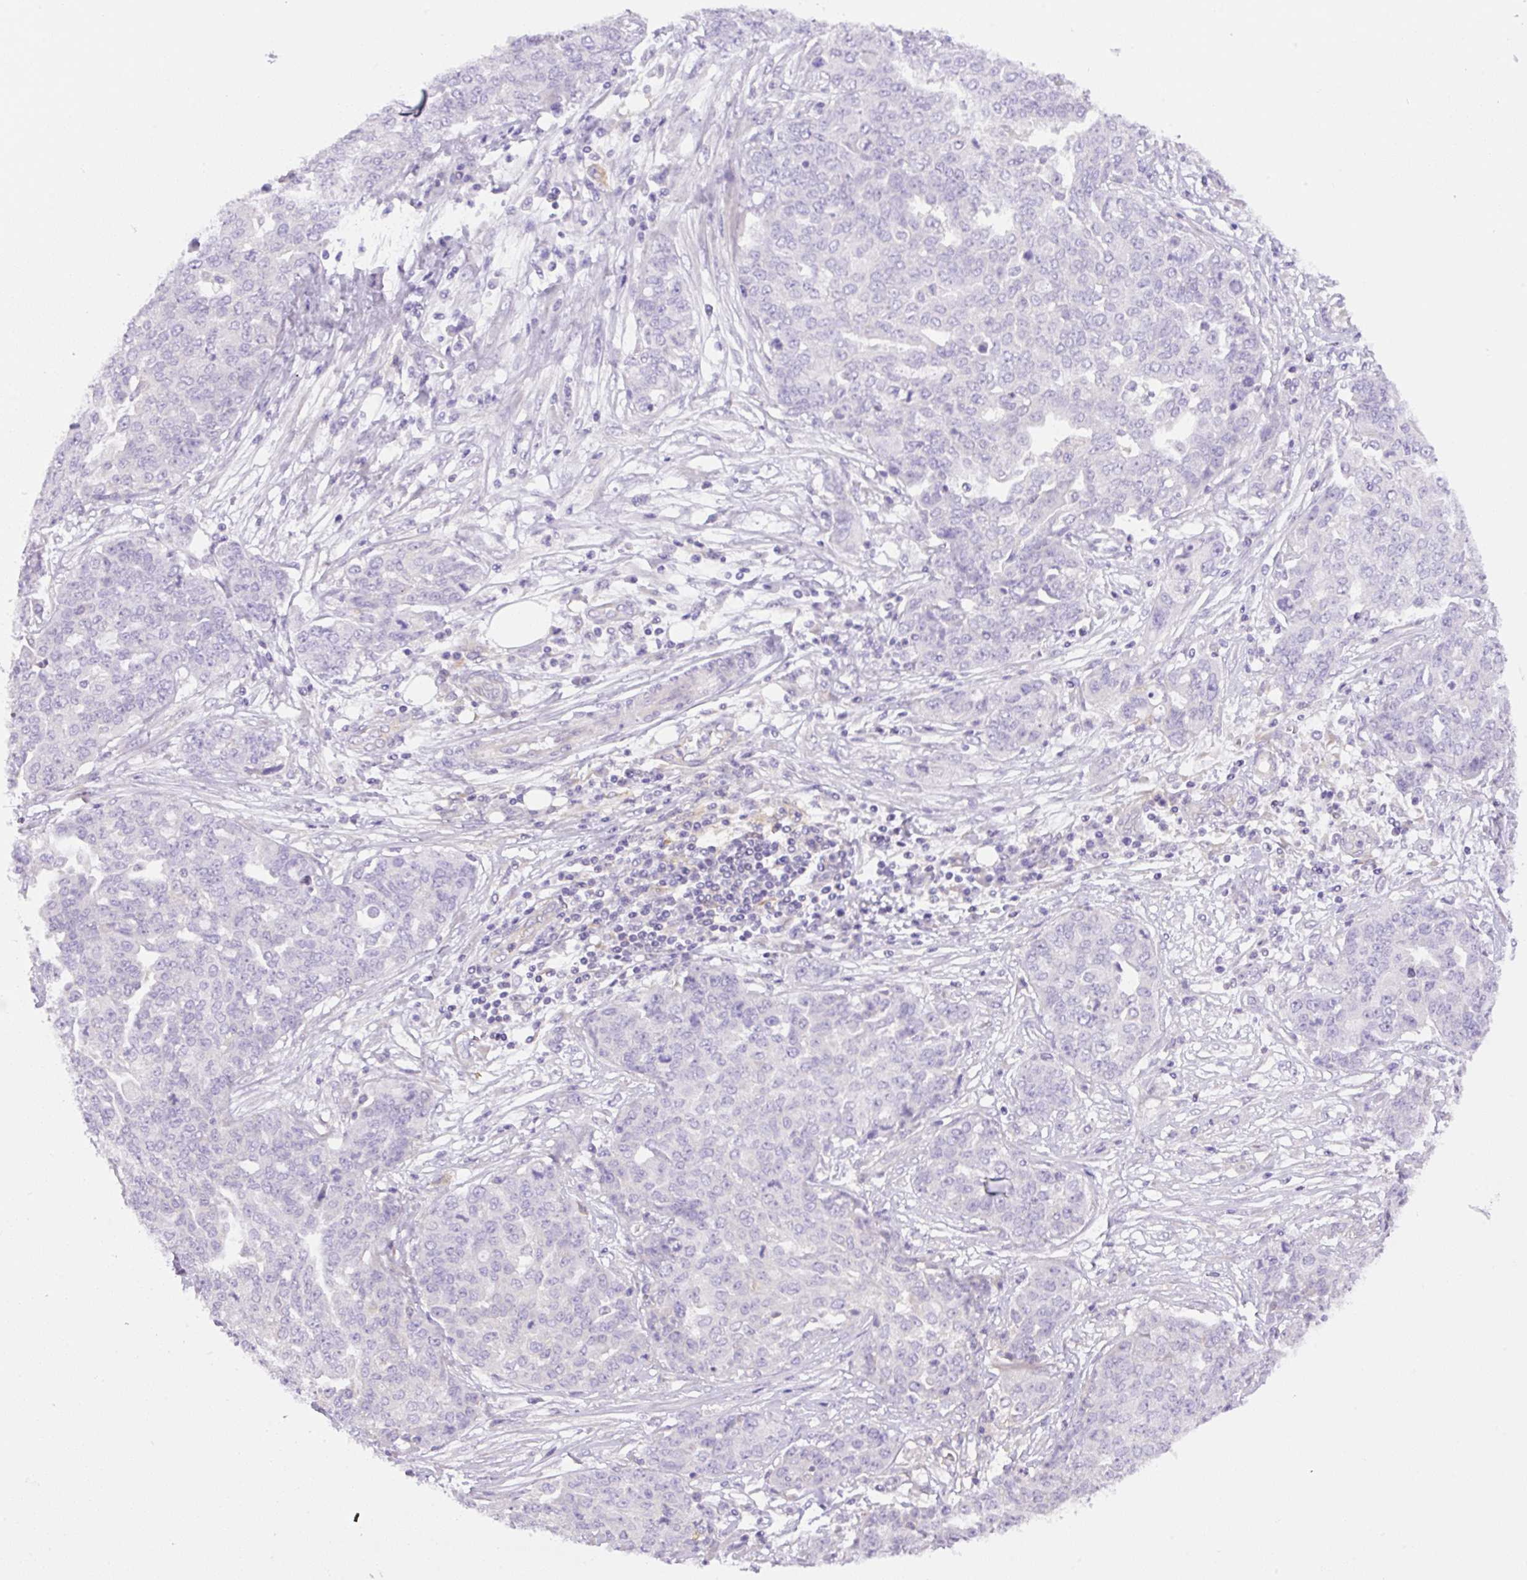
{"staining": {"intensity": "negative", "quantity": "none", "location": "none"}, "tissue": "ovarian cancer", "cell_type": "Tumor cells", "image_type": "cancer", "snomed": [{"axis": "morphology", "description": "Cystadenocarcinoma, serous, NOS"}, {"axis": "topography", "description": "Soft tissue"}, {"axis": "topography", "description": "Ovary"}], "caption": "This is an immunohistochemistry photomicrograph of human ovarian serous cystadenocarcinoma. There is no positivity in tumor cells.", "gene": "CAMK2B", "patient": {"sex": "female", "age": 57}}